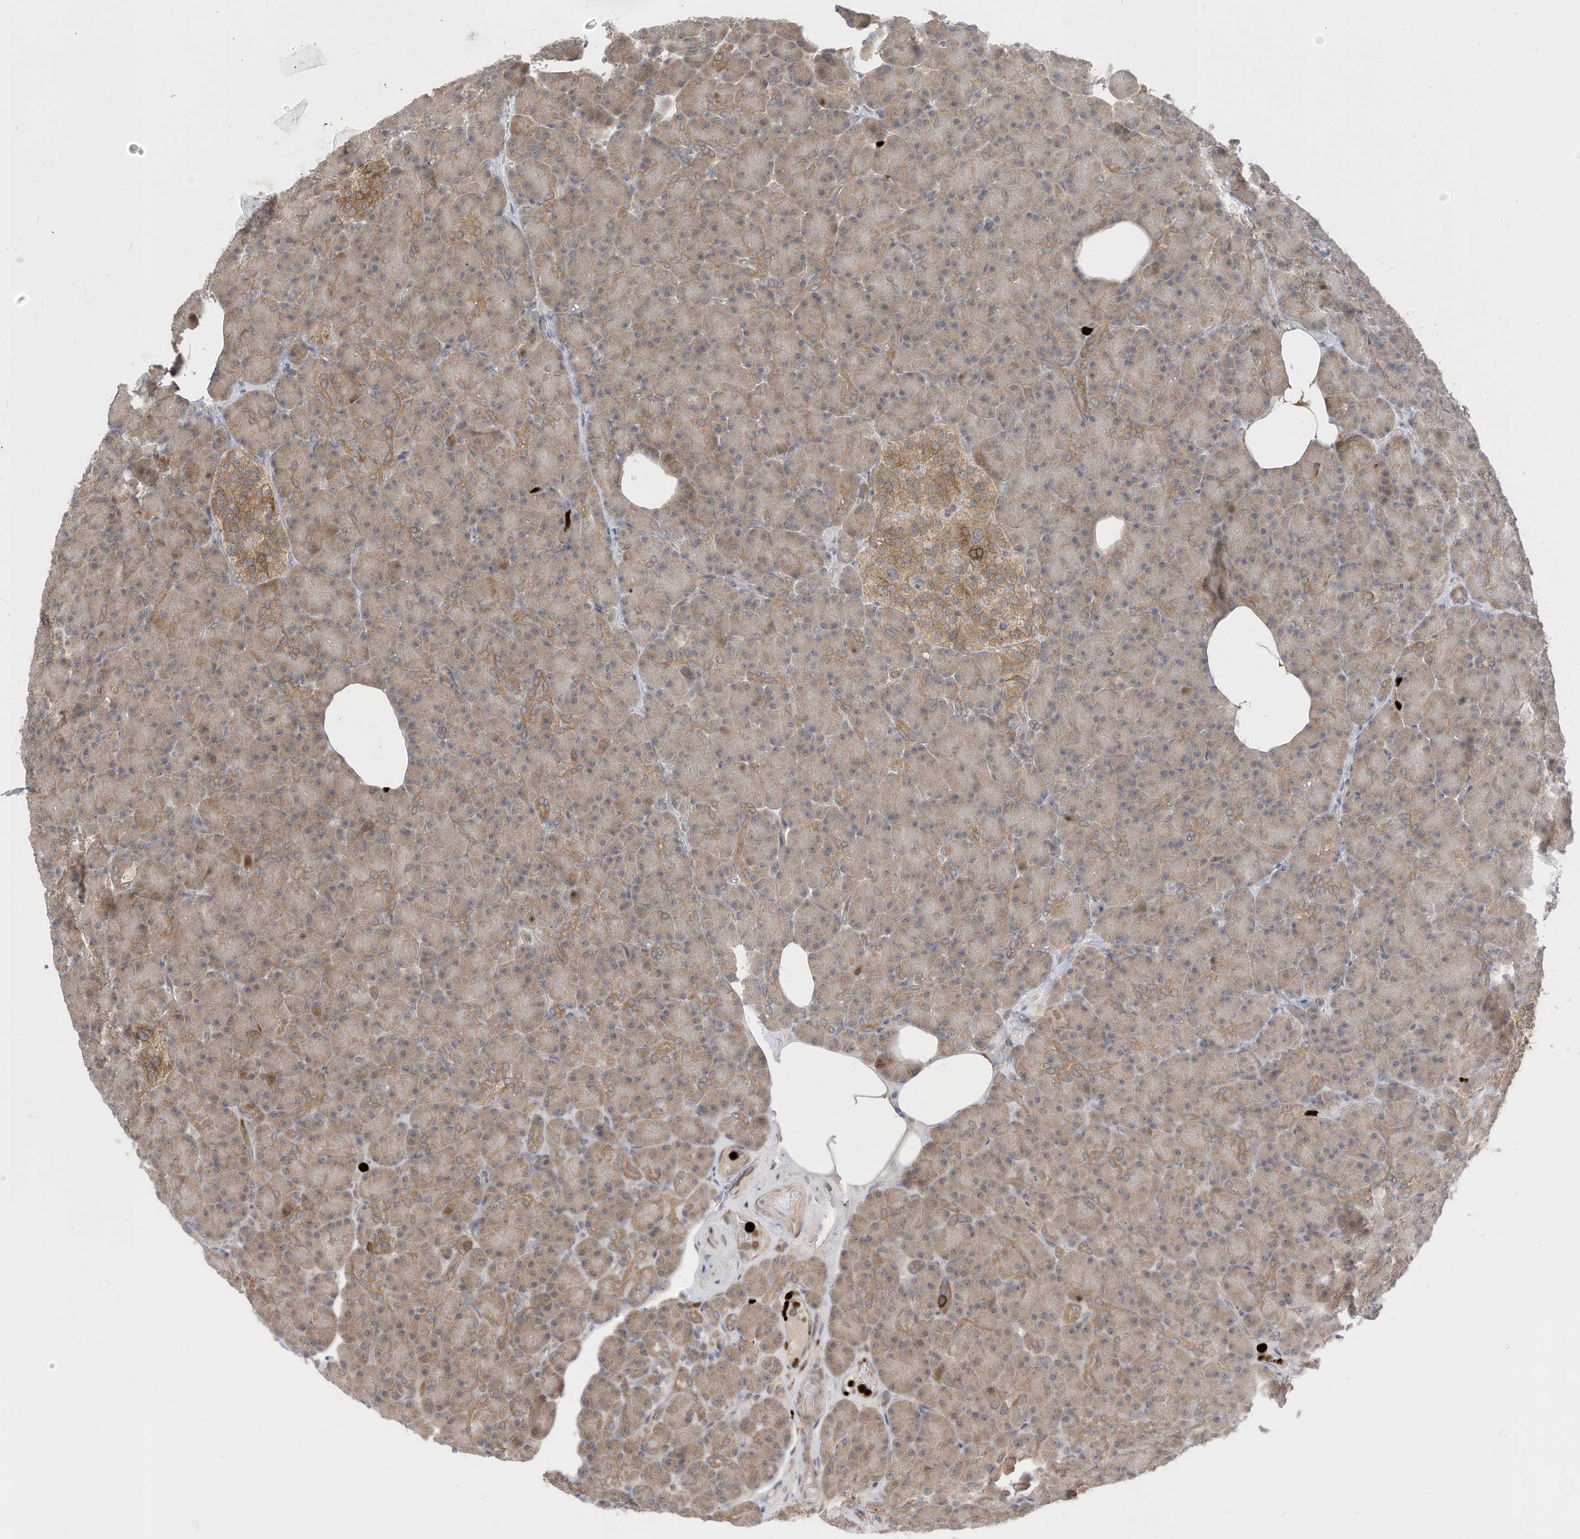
{"staining": {"intensity": "moderate", "quantity": "<25%", "location": "cytoplasmic/membranous,nuclear"}, "tissue": "pancreas", "cell_type": "Exocrine glandular cells", "image_type": "normal", "snomed": [{"axis": "morphology", "description": "Normal tissue, NOS"}, {"axis": "topography", "description": "Pancreas"}], "caption": "Brown immunohistochemical staining in benign human pancreas demonstrates moderate cytoplasmic/membranous,nuclear staining in about <25% of exocrine glandular cells.", "gene": "CNKSR1", "patient": {"sex": "female", "age": 43}}